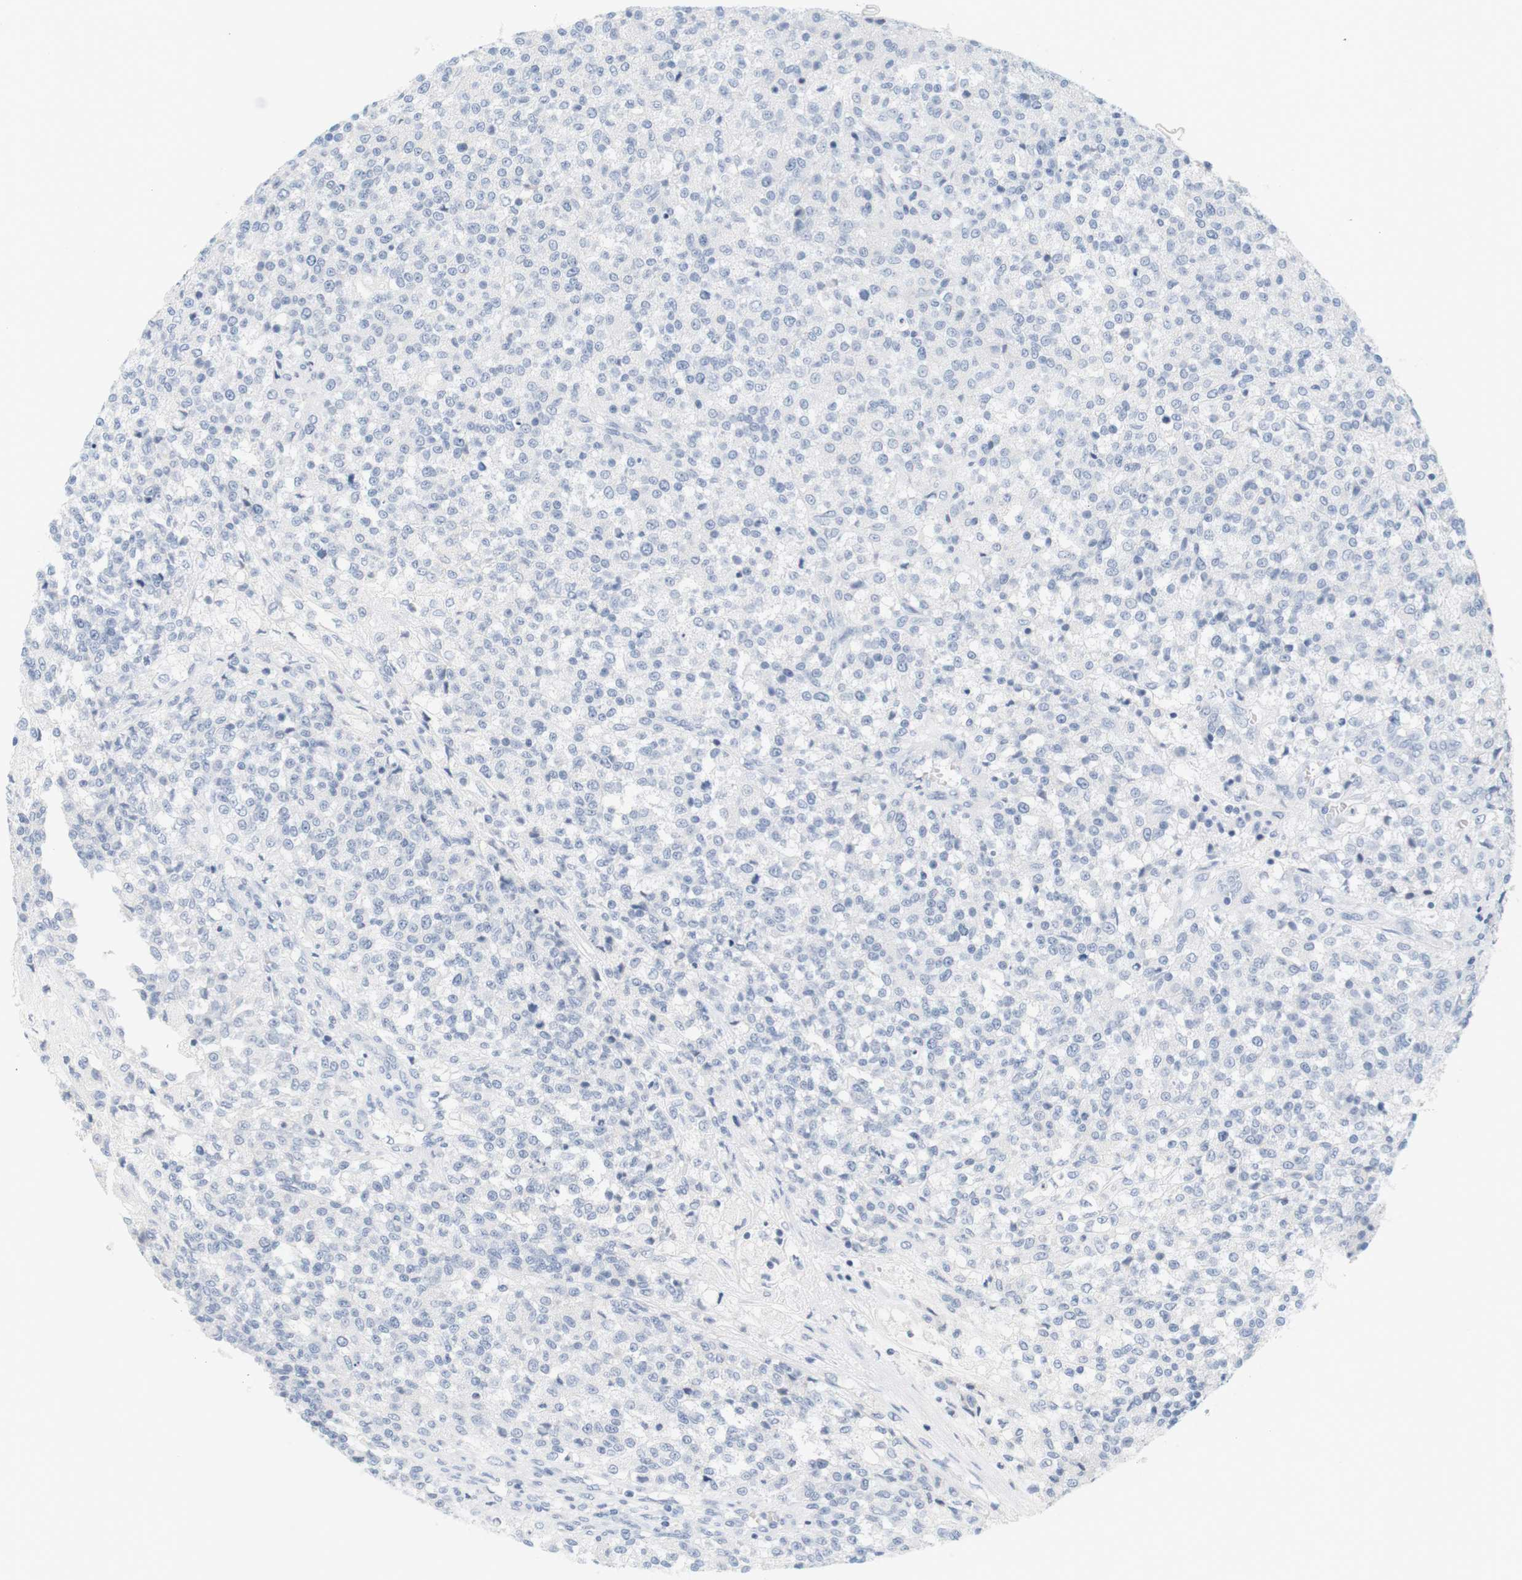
{"staining": {"intensity": "negative", "quantity": "none", "location": "none"}, "tissue": "testis cancer", "cell_type": "Tumor cells", "image_type": "cancer", "snomed": [{"axis": "morphology", "description": "Seminoma, NOS"}, {"axis": "topography", "description": "Testis"}], "caption": "This is an immunohistochemistry (IHC) histopathology image of seminoma (testis). There is no positivity in tumor cells.", "gene": "OPRM1", "patient": {"sex": "male", "age": 59}}